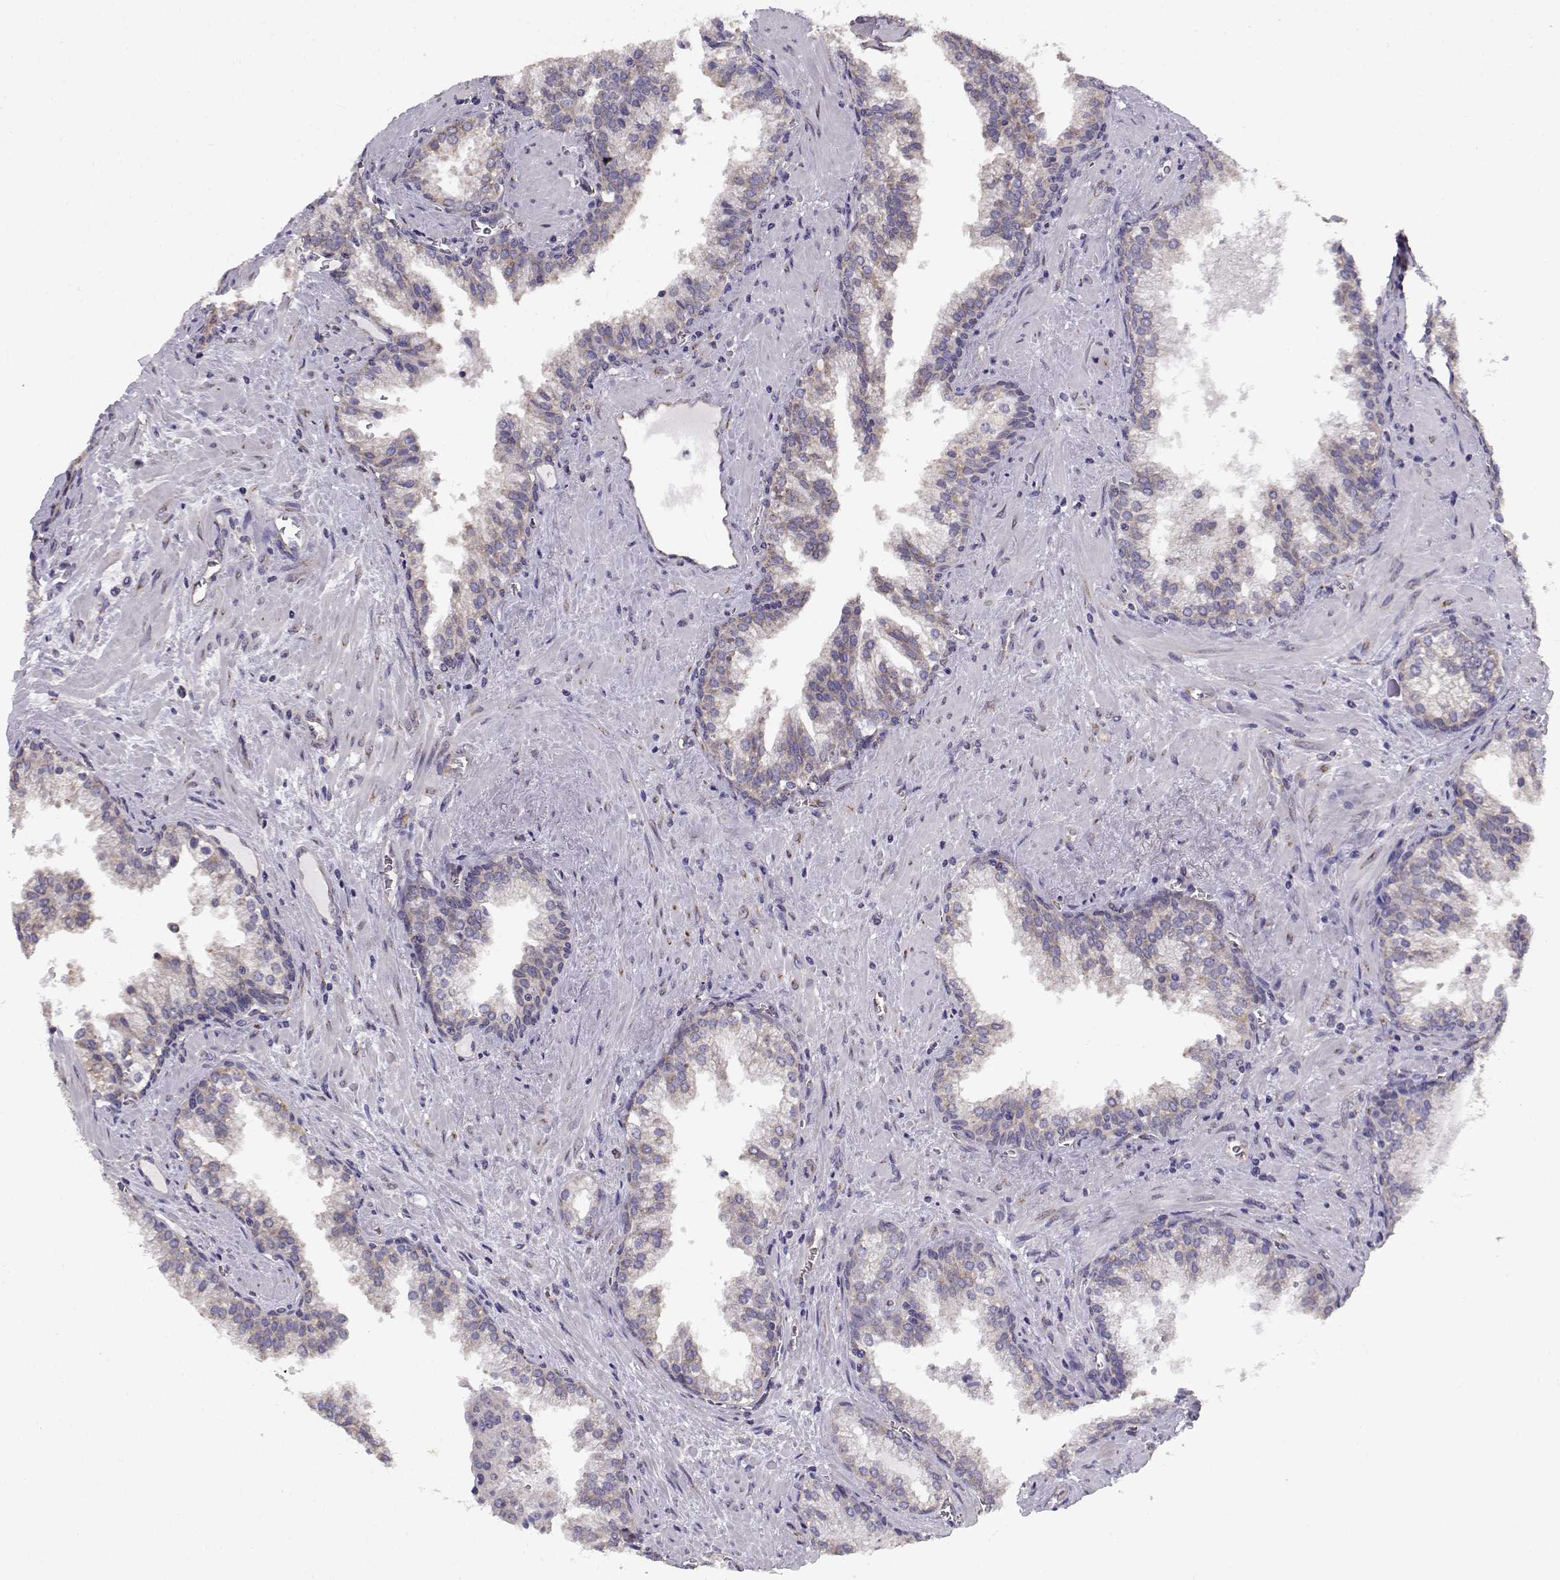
{"staining": {"intensity": "weak", "quantity": "<25%", "location": "cytoplasmic/membranous"}, "tissue": "prostate cancer", "cell_type": "Tumor cells", "image_type": "cancer", "snomed": [{"axis": "morphology", "description": "Adenocarcinoma, High grade"}, {"axis": "topography", "description": "Prostate"}], "caption": "Prostate cancer (high-grade adenocarcinoma) was stained to show a protein in brown. There is no significant expression in tumor cells.", "gene": "BEND6", "patient": {"sex": "male", "age": 68}}